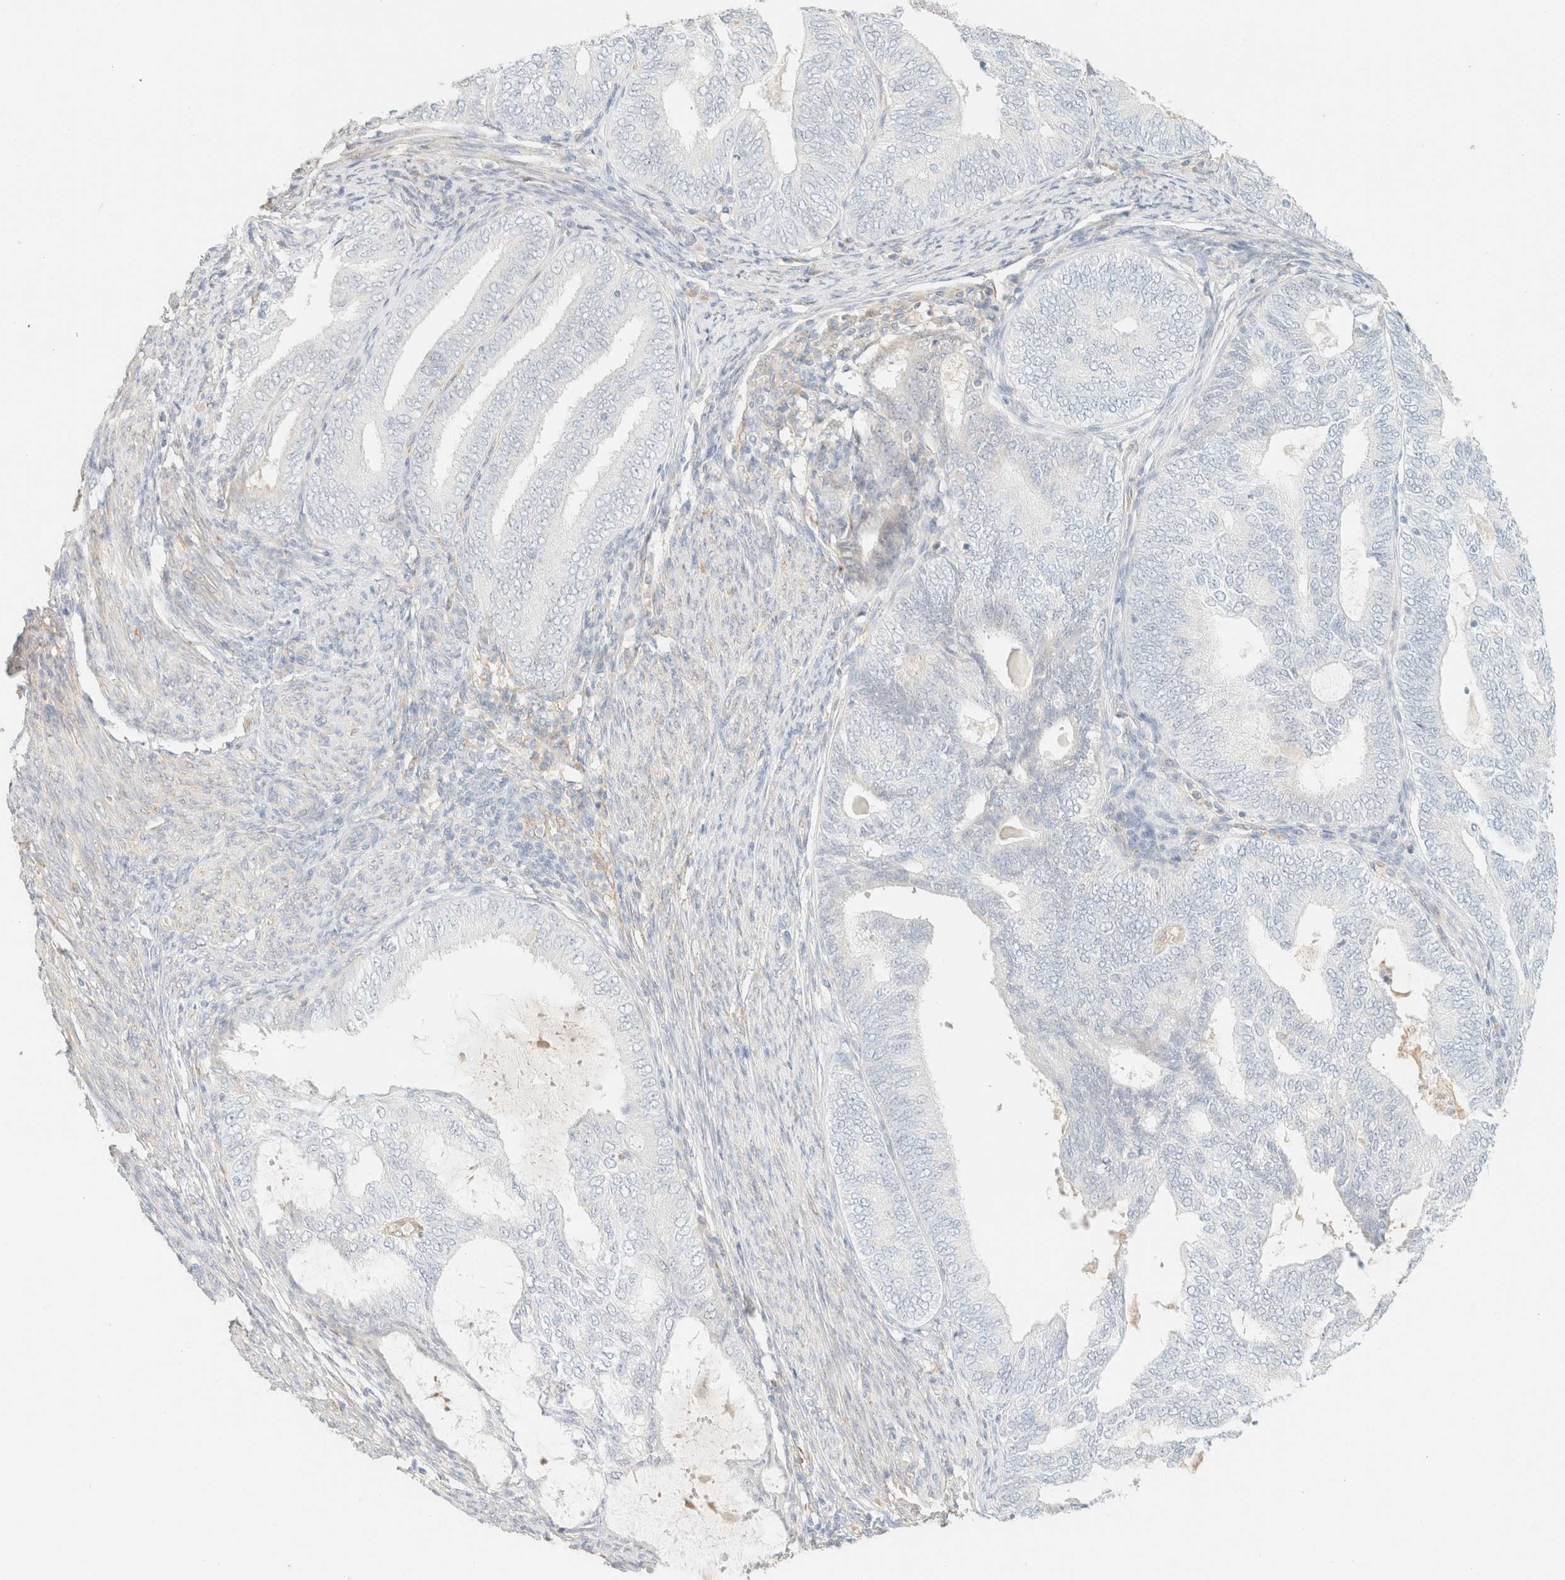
{"staining": {"intensity": "negative", "quantity": "none", "location": "none"}, "tissue": "endometrial cancer", "cell_type": "Tumor cells", "image_type": "cancer", "snomed": [{"axis": "morphology", "description": "Adenocarcinoma, NOS"}, {"axis": "topography", "description": "Endometrium"}], "caption": "High magnification brightfield microscopy of endometrial cancer (adenocarcinoma) stained with DAB (3,3'-diaminobenzidine) (brown) and counterstained with hematoxylin (blue): tumor cells show no significant staining. (Stains: DAB (3,3'-diaminobenzidine) immunohistochemistry with hematoxylin counter stain, Microscopy: brightfield microscopy at high magnification).", "gene": "SPARCL1", "patient": {"sex": "female", "age": 58}}